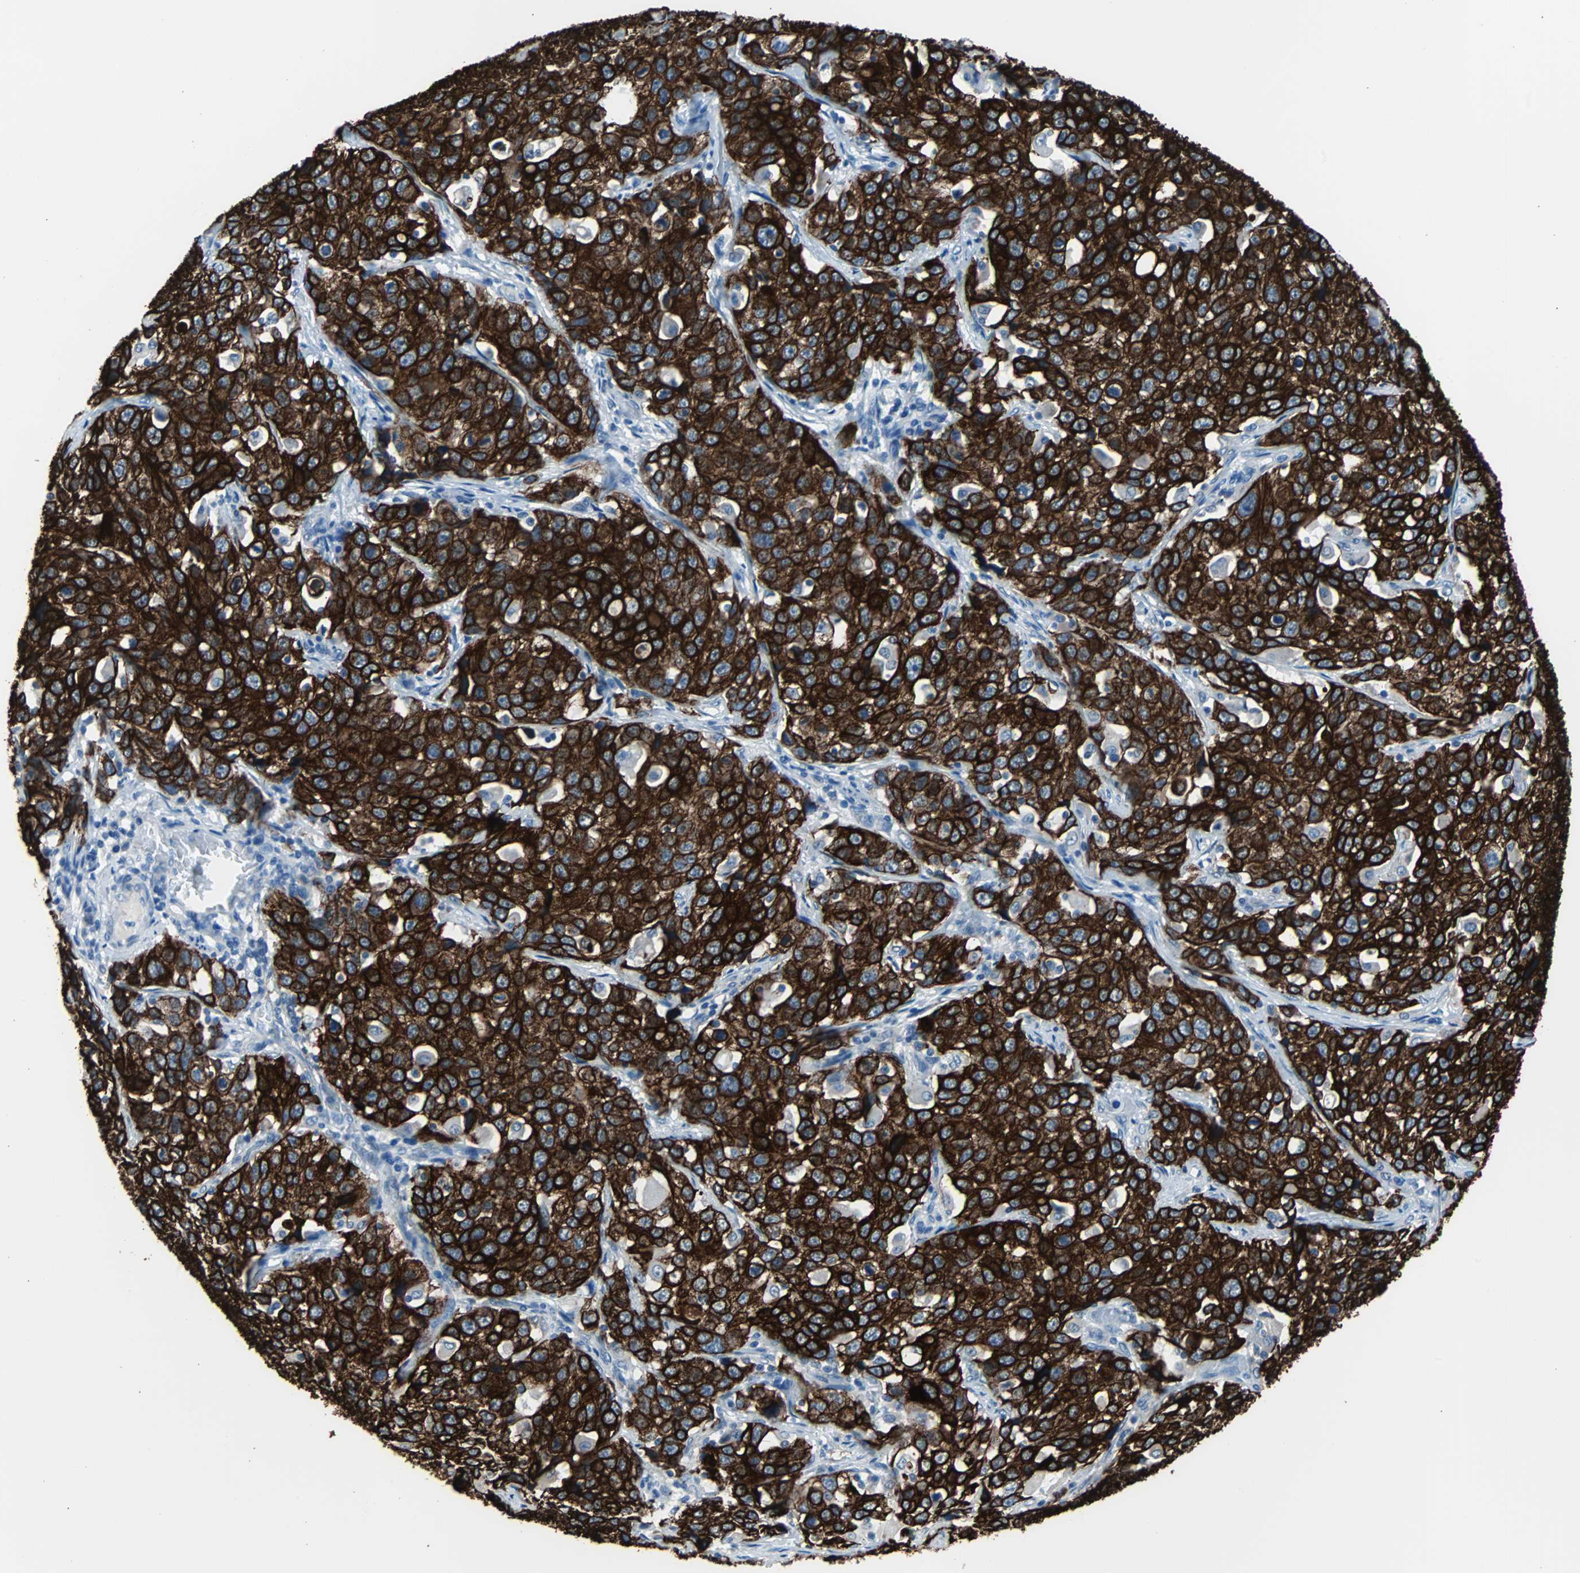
{"staining": {"intensity": "strong", "quantity": ">75%", "location": "cytoplasmic/membranous"}, "tissue": "stomach cancer", "cell_type": "Tumor cells", "image_type": "cancer", "snomed": [{"axis": "morphology", "description": "Normal tissue, NOS"}, {"axis": "morphology", "description": "Adenocarcinoma, NOS"}, {"axis": "topography", "description": "Stomach"}], "caption": "Approximately >75% of tumor cells in adenocarcinoma (stomach) exhibit strong cytoplasmic/membranous protein positivity as visualized by brown immunohistochemical staining.", "gene": "KRT7", "patient": {"sex": "male", "age": 48}}